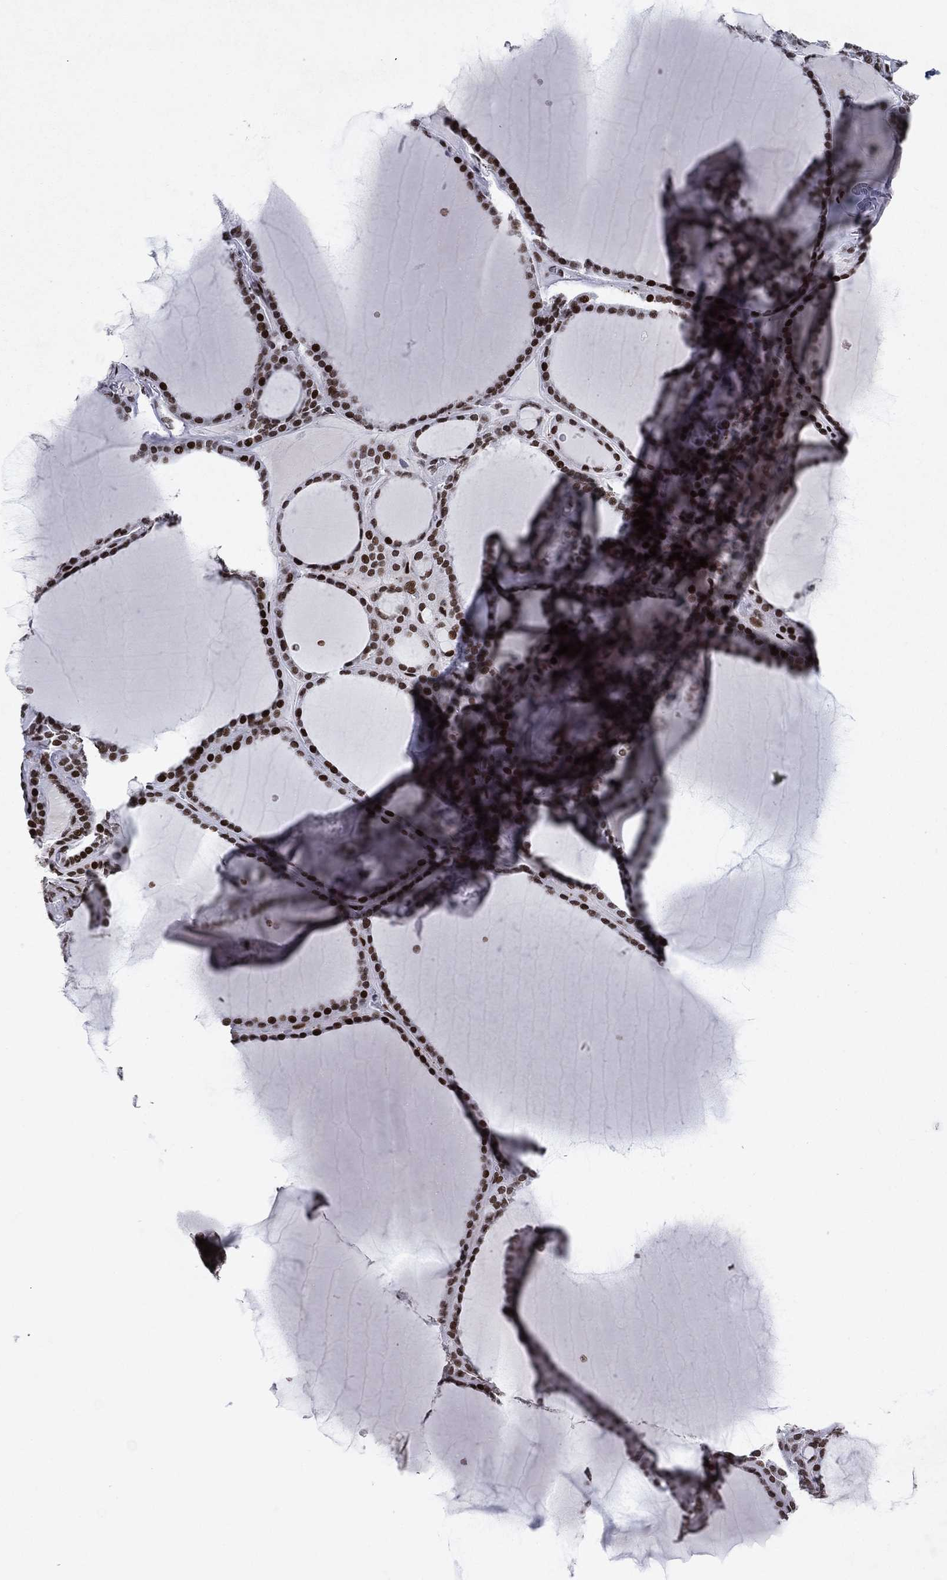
{"staining": {"intensity": "strong", "quantity": ">75%", "location": "nuclear"}, "tissue": "thyroid gland", "cell_type": "Glandular cells", "image_type": "normal", "snomed": [{"axis": "morphology", "description": "Normal tissue, NOS"}, {"axis": "topography", "description": "Thyroid gland"}], "caption": "Thyroid gland stained with DAB immunohistochemistry shows high levels of strong nuclear positivity in approximately >75% of glandular cells.", "gene": "RTF1", "patient": {"sex": "male", "age": 63}}